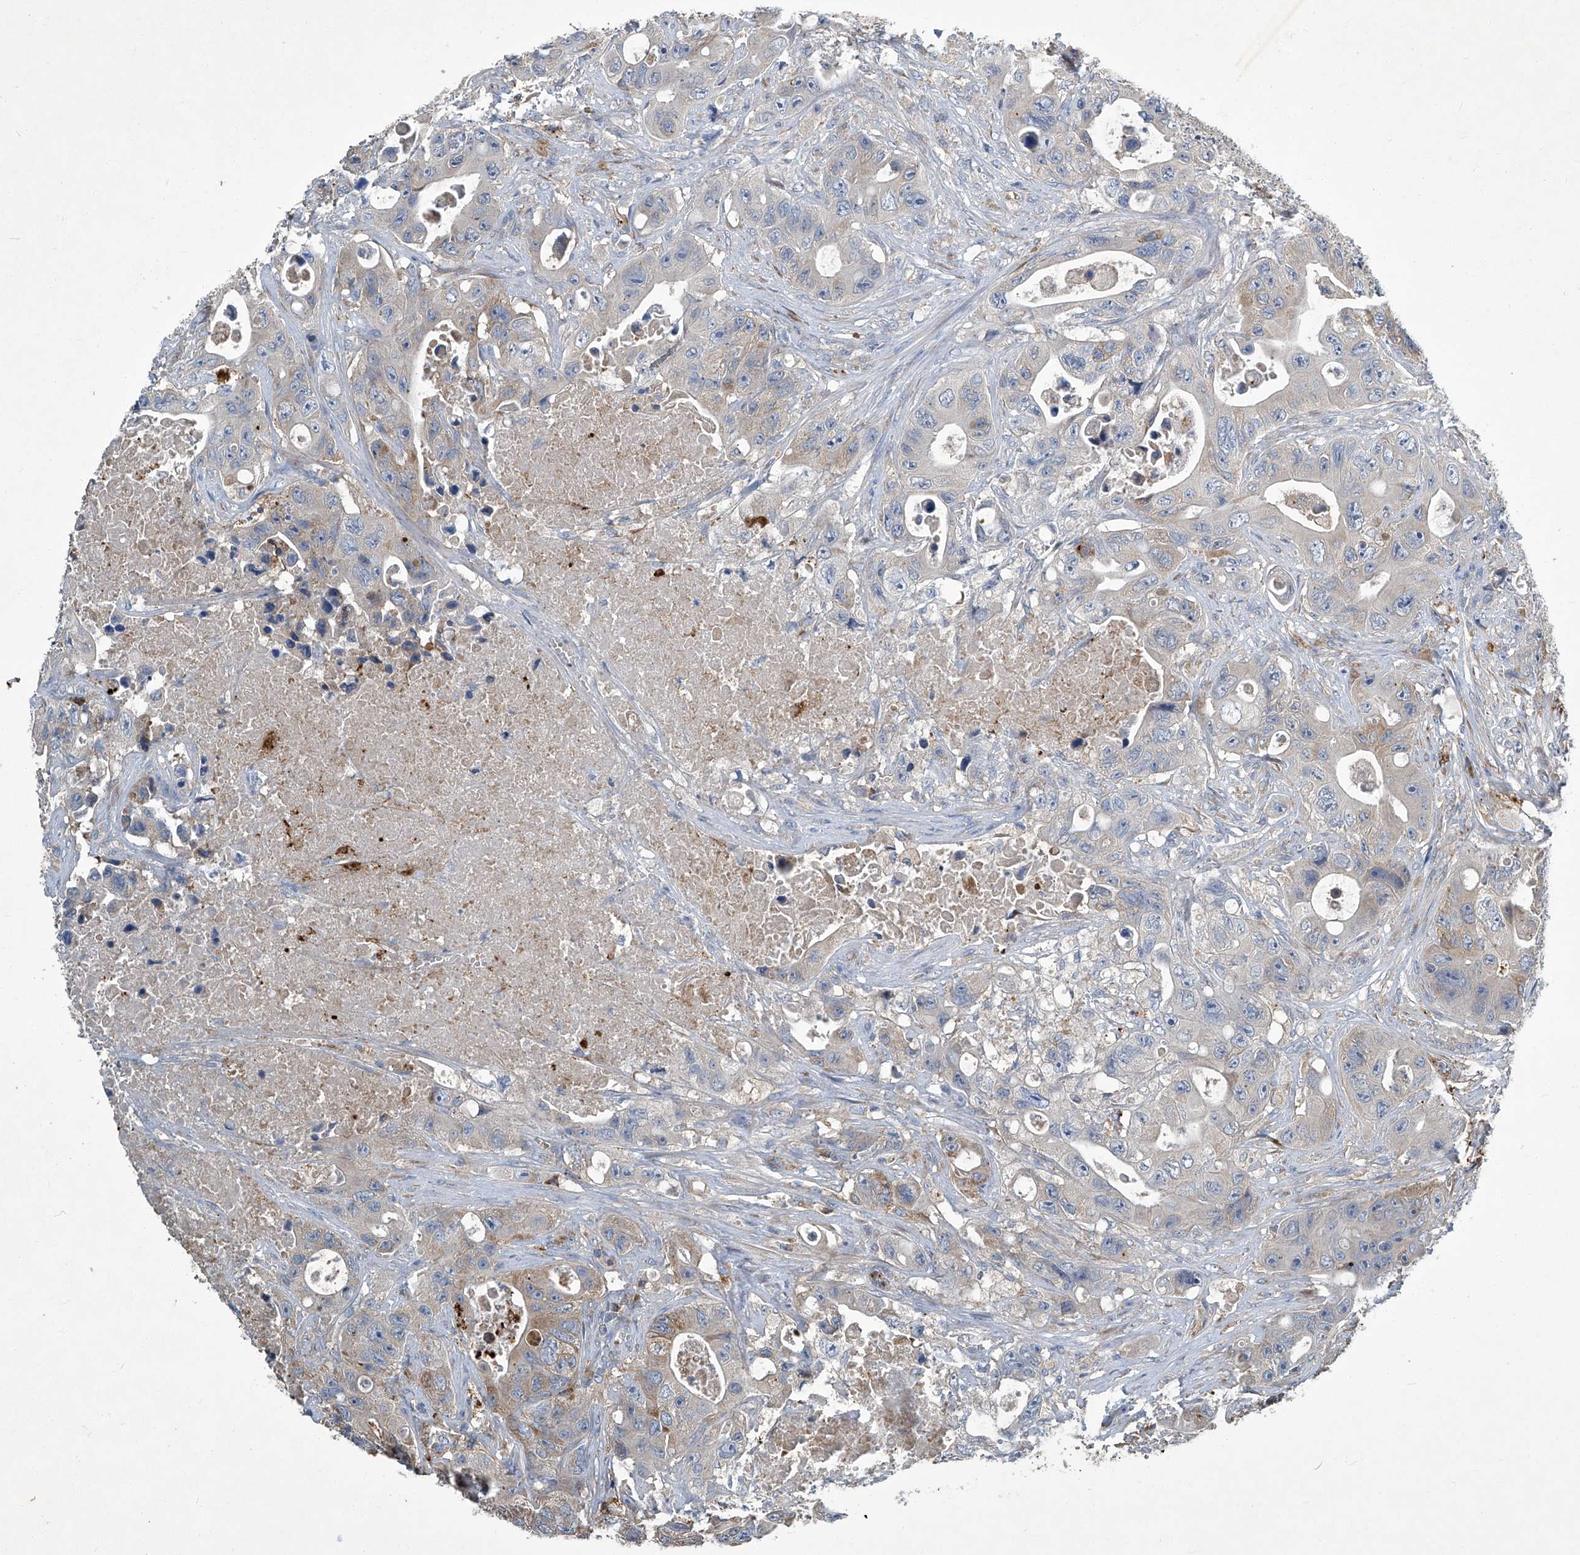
{"staining": {"intensity": "weak", "quantity": "25%-75%", "location": "cytoplasmic/membranous"}, "tissue": "colorectal cancer", "cell_type": "Tumor cells", "image_type": "cancer", "snomed": [{"axis": "morphology", "description": "Adenocarcinoma, NOS"}, {"axis": "topography", "description": "Colon"}], "caption": "Tumor cells exhibit low levels of weak cytoplasmic/membranous positivity in about 25%-75% of cells in colorectal cancer. (DAB (3,3'-diaminobenzidine) = brown stain, brightfield microscopy at high magnification).", "gene": "FAM167A", "patient": {"sex": "female", "age": 46}}